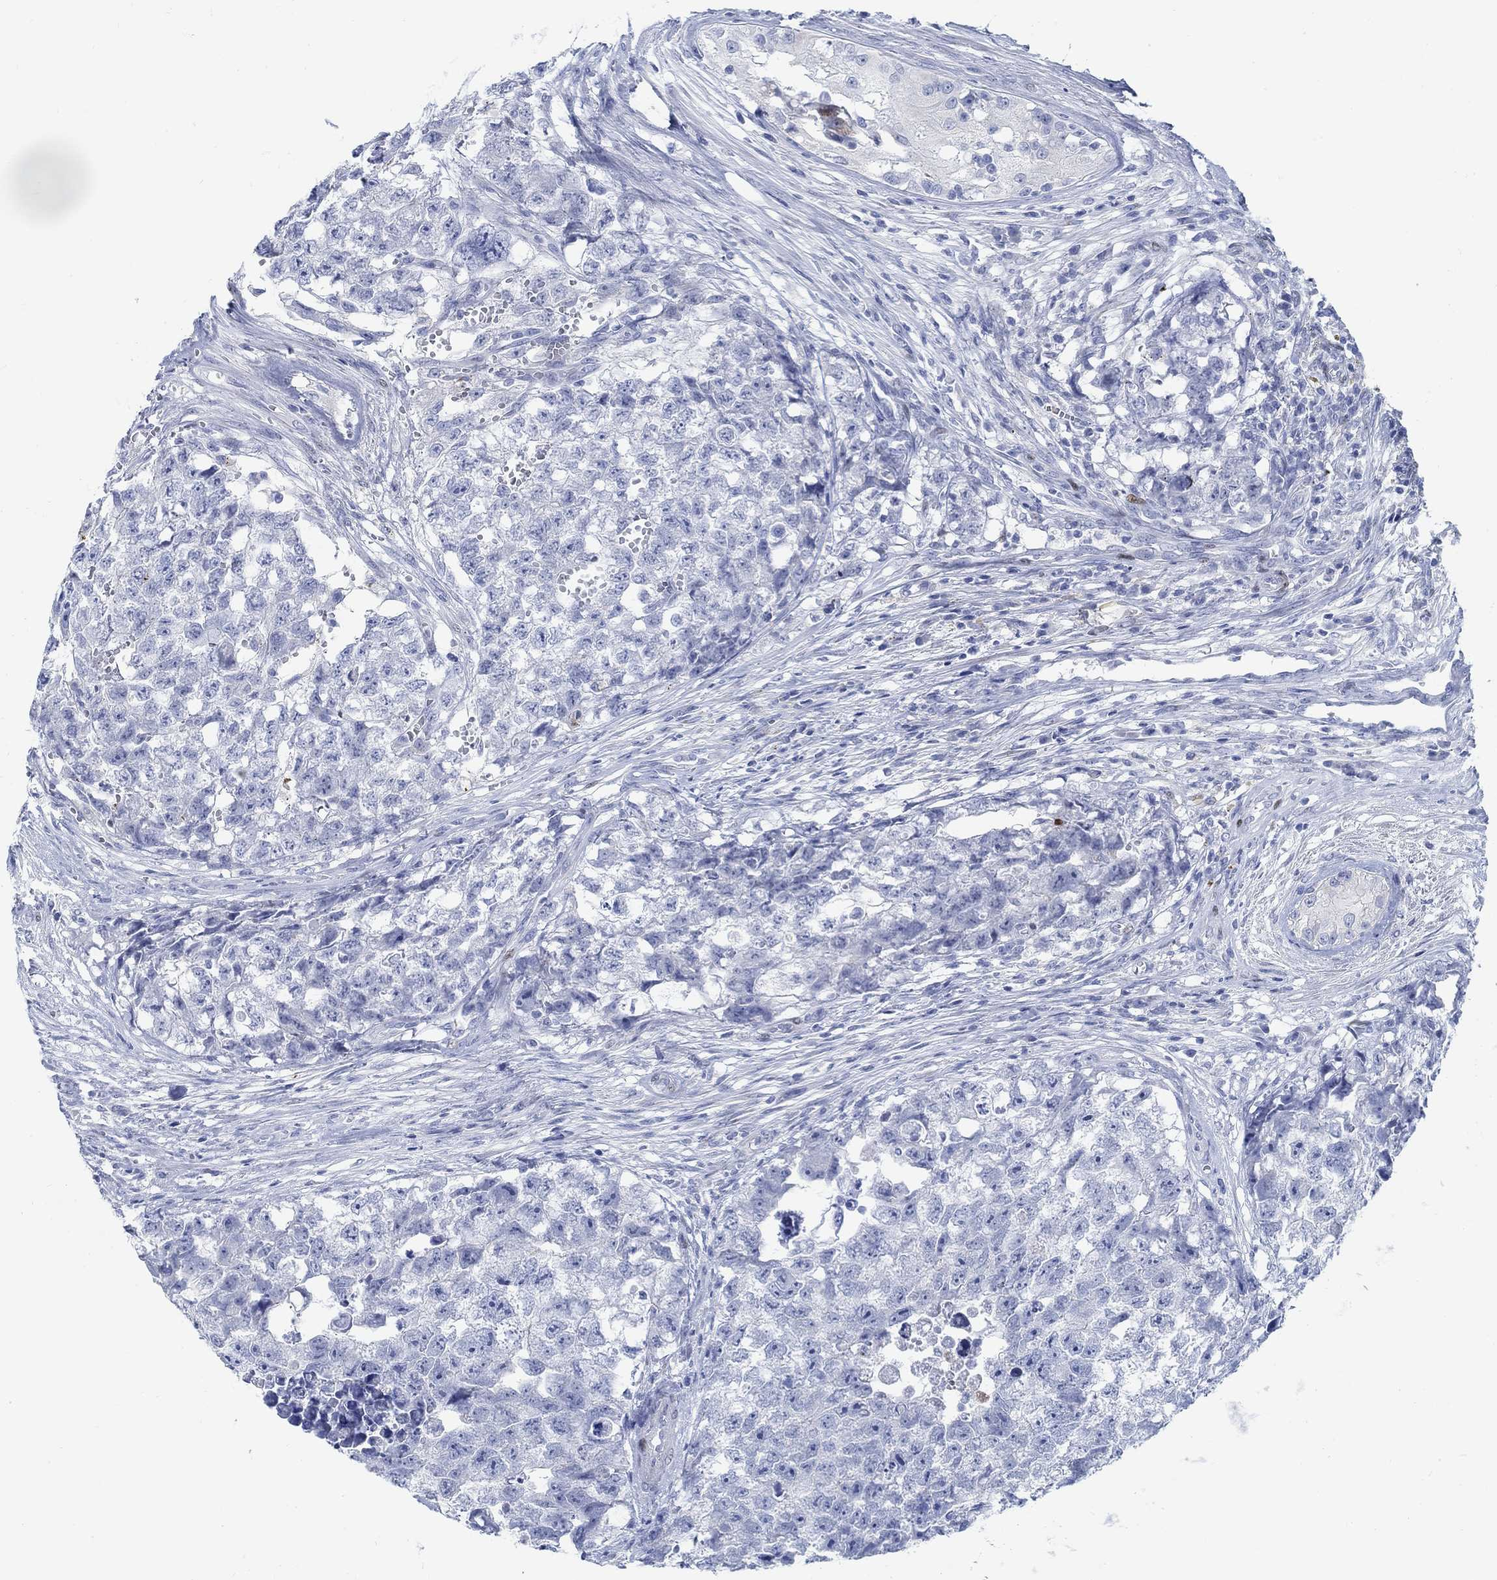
{"staining": {"intensity": "negative", "quantity": "none", "location": "none"}, "tissue": "testis cancer", "cell_type": "Tumor cells", "image_type": "cancer", "snomed": [{"axis": "morphology", "description": "Seminoma, NOS"}, {"axis": "morphology", "description": "Carcinoma, Embryonal, NOS"}, {"axis": "topography", "description": "Testis"}], "caption": "Immunohistochemistry (IHC) histopathology image of neoplastic tissue: human embryonal carcinoma (testis) stained with DAB (3,3'-diaminobenzidine) demonstrates no significant protein staining in tumor cells.", "gene": "RBM20", "patient": {"sex": "male", "age": 22}}